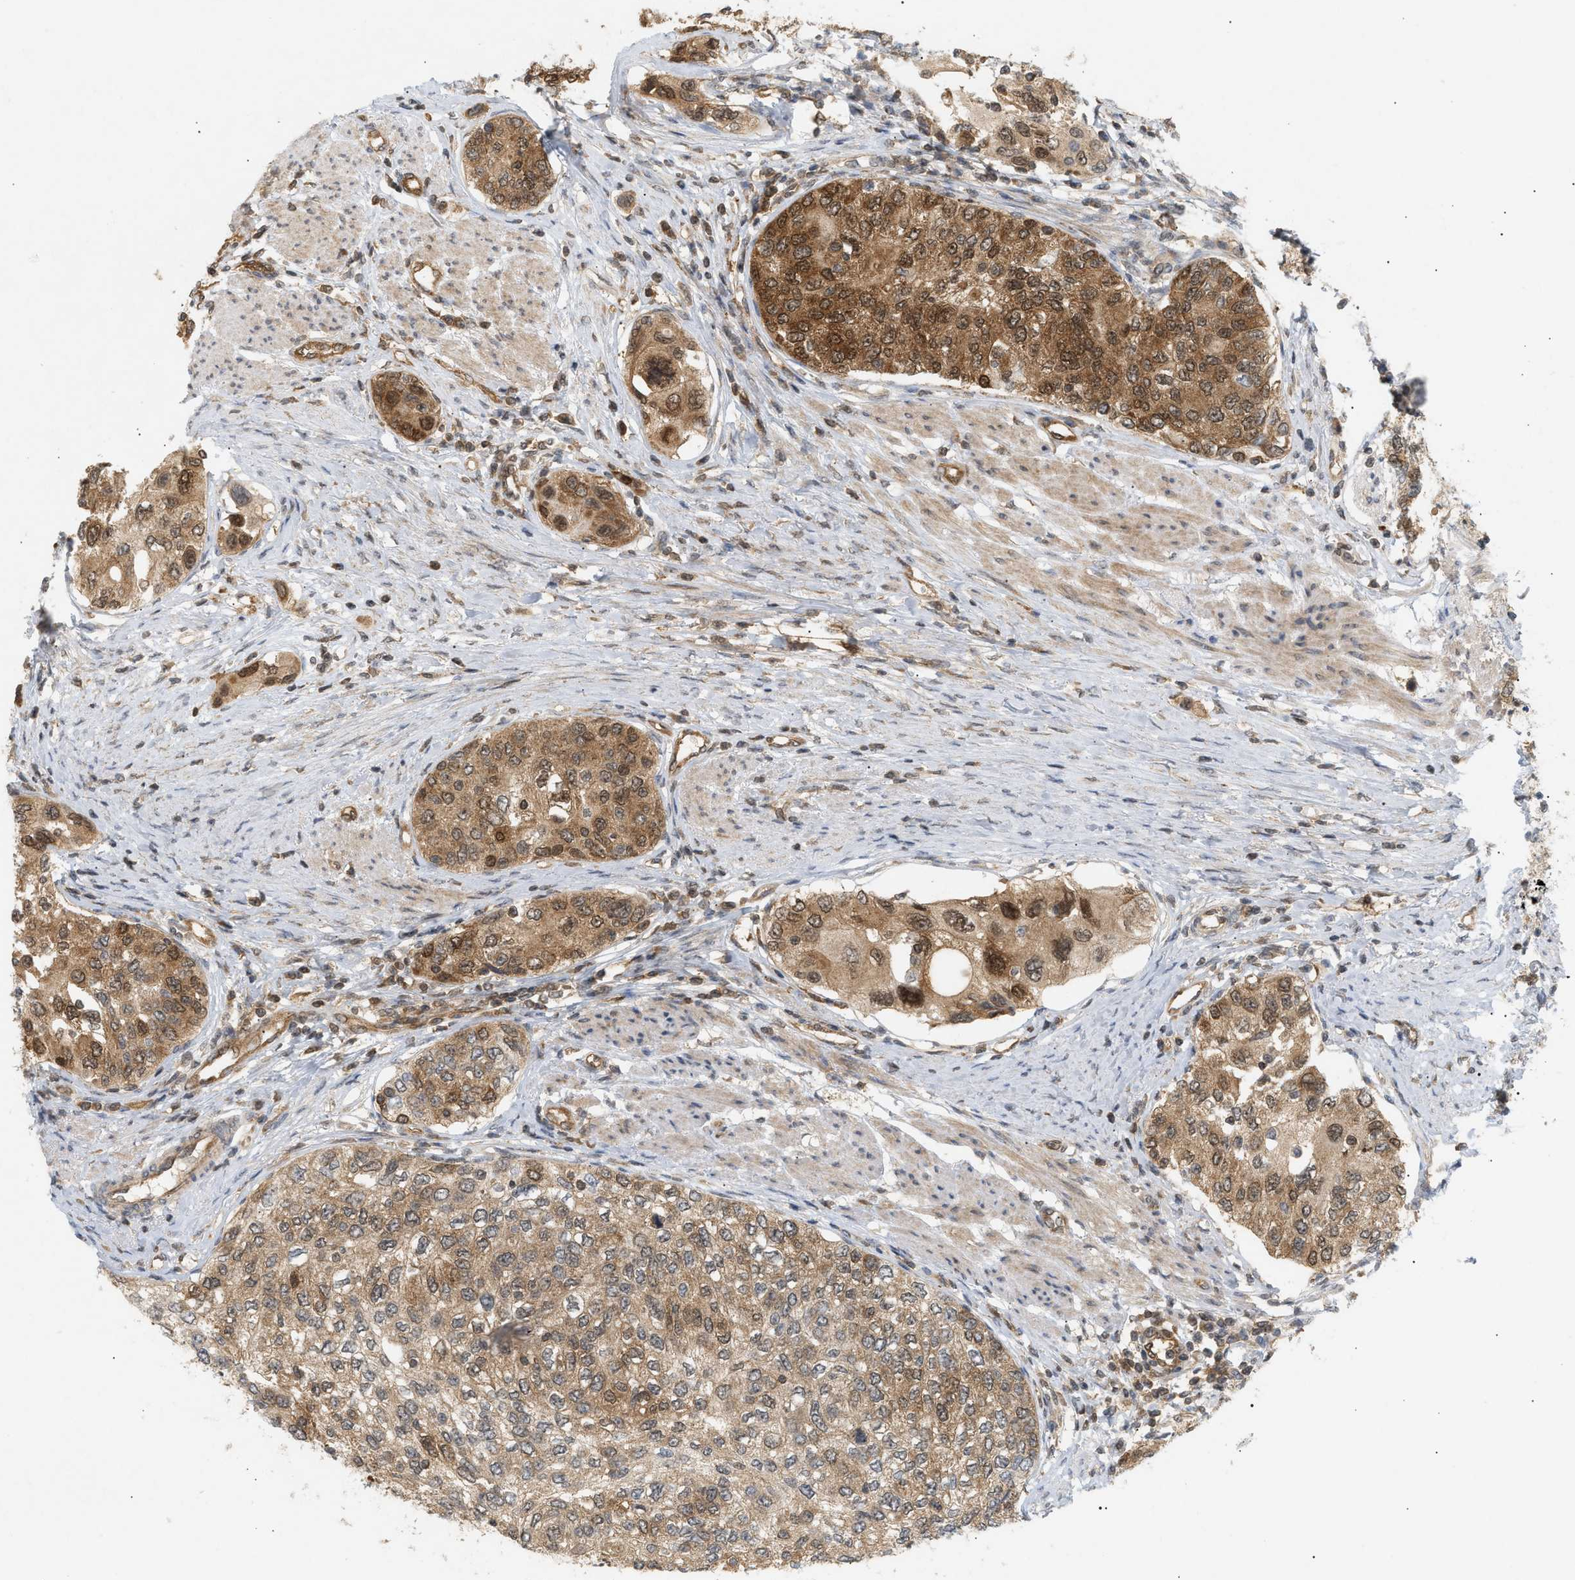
{"staining": {"intensity": "moderate", "quantity": ">75%", "location": "cytoplasmic/membranous,nuclear"}, "tissue": "urothelial cancer", "cell_type": "Tumor cells", "image_type": "cancer", "snomed": [{"axis": "morphology", "description": "Urothelial carcinoma, High grade"}, {"axis": "topography", "description": "Urinary bladder"}], "caption": "DAB immunohistochemical staining of high-grade urothelial carcinoma demonstrates moderate cytoplasmic/membranous and nuclear protein expression in approximately >75% of tumor cells.", "gene": "SHC1", "patient": {"sex": "female", "age": 56}}